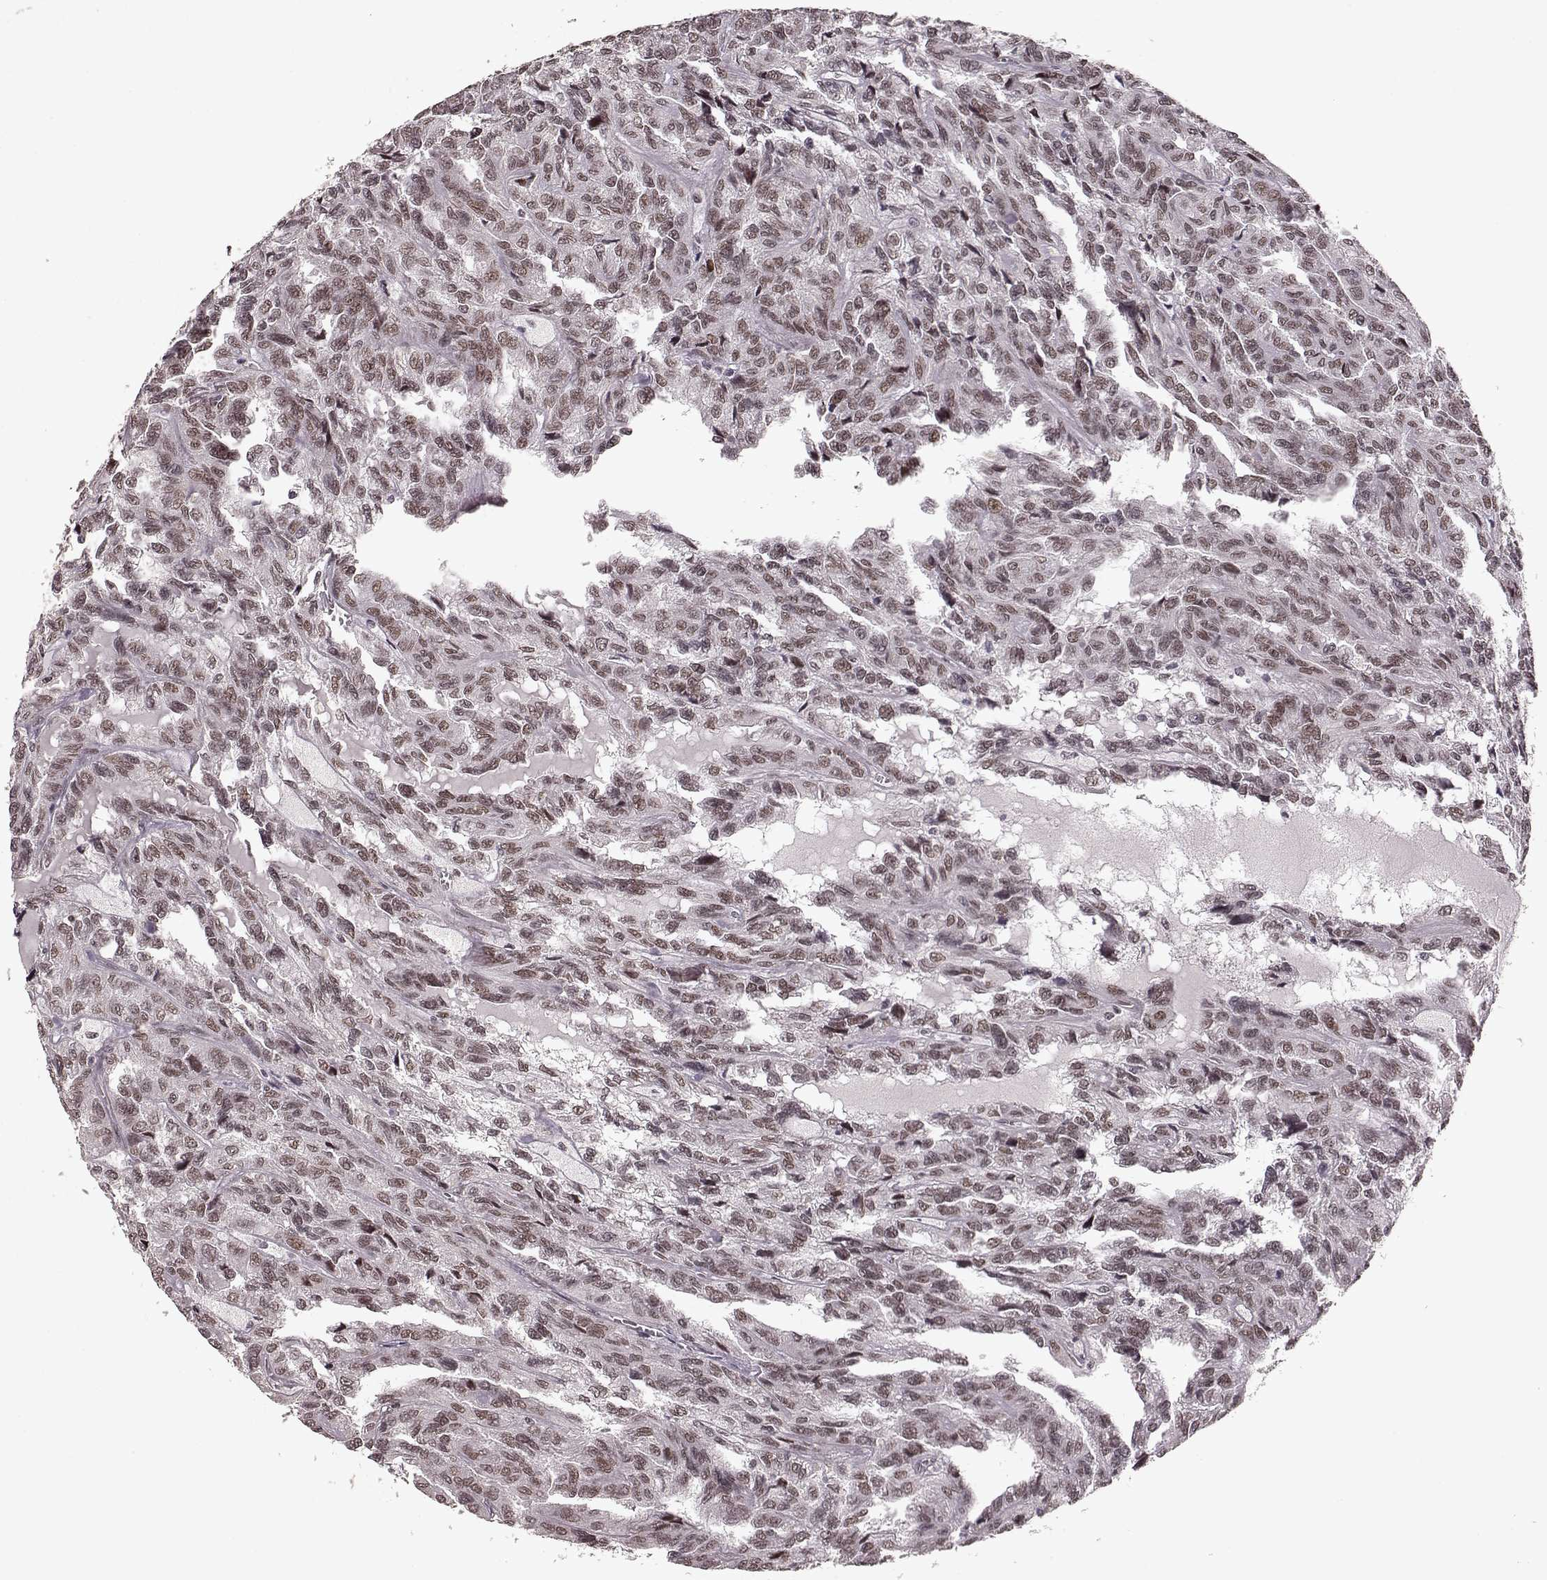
{"staining": {"intensity": "weak", "quantity": ">75%", "location": "nuclear"}, "tissue": "renal cancer", "cell_type": "Tumor cells", "image_type": "cancer", "snomed": [{"axis": "morphology", "description": "Adenocarcinoma, NOS"}, {"axis": "topography", "description": "Kidney"}], "caption": "Renal adenocarcinoma tissue displays weak nuclear positivity in approximately >75% of tumor cells, visualized by immunohistochemistry.", "gene": "RRAGD", "patient": {"sex": "male", "age": 79}}